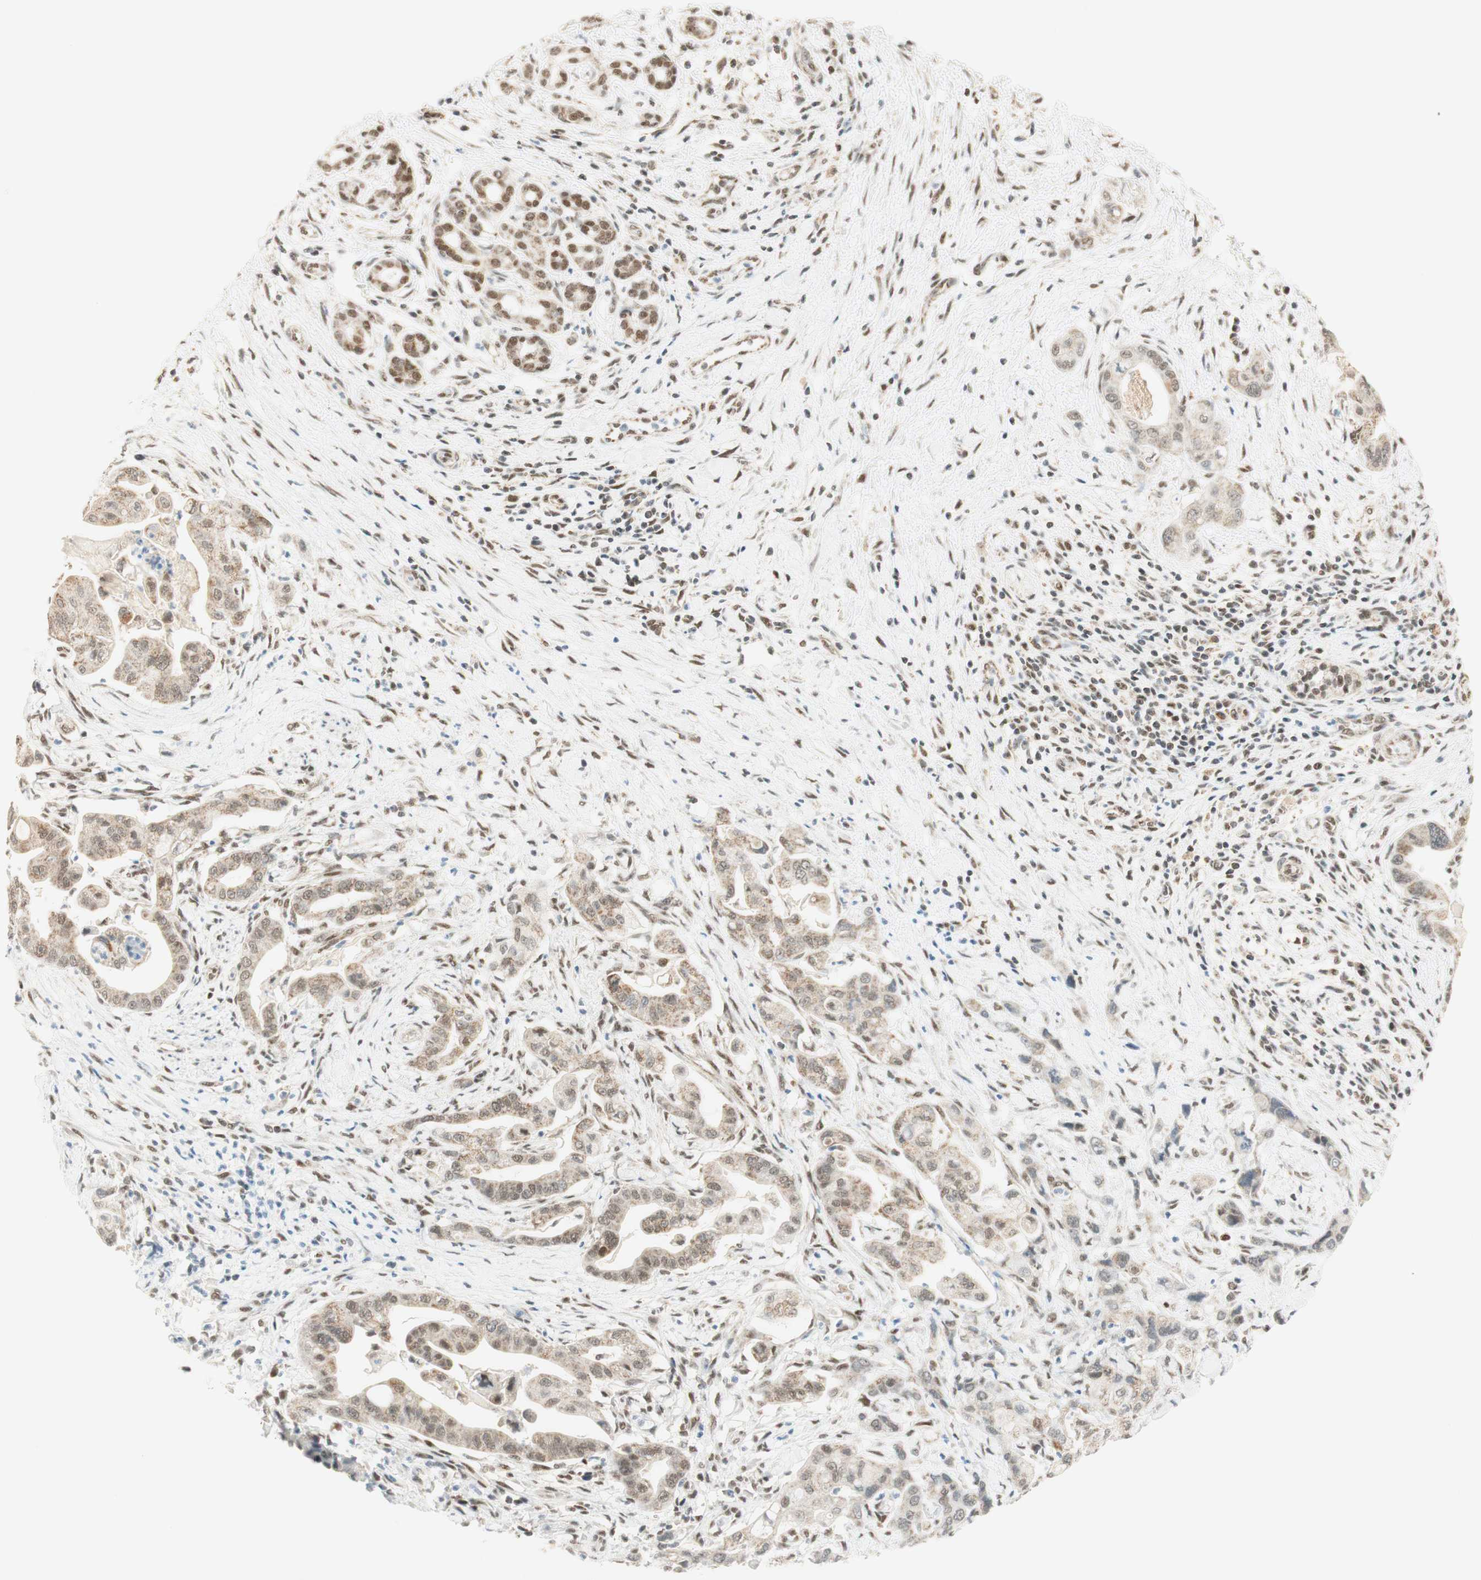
{"staining": {"intensity": "strong", "quantity": ">75%", "location": "nuclear"}, "tissue": "pancreatic cancer", "cell_type": "Tumor cells", "image_type": "cancer", "snomed": [{"axis": "morphology", "description": "Adenocarcinoma, NOS"}, {"axis": "topography", "description": "Pancreas"}], "caption": "Brown immunohistochemical staining in human pancreatic cancer reveals strong nuclear staining in approximately >75% of tumor cells. (DAB IHC with brightfield microscopy, high magnification).", "gene": "ZNF782", "patient": {"sex": "female", "age": 75}}